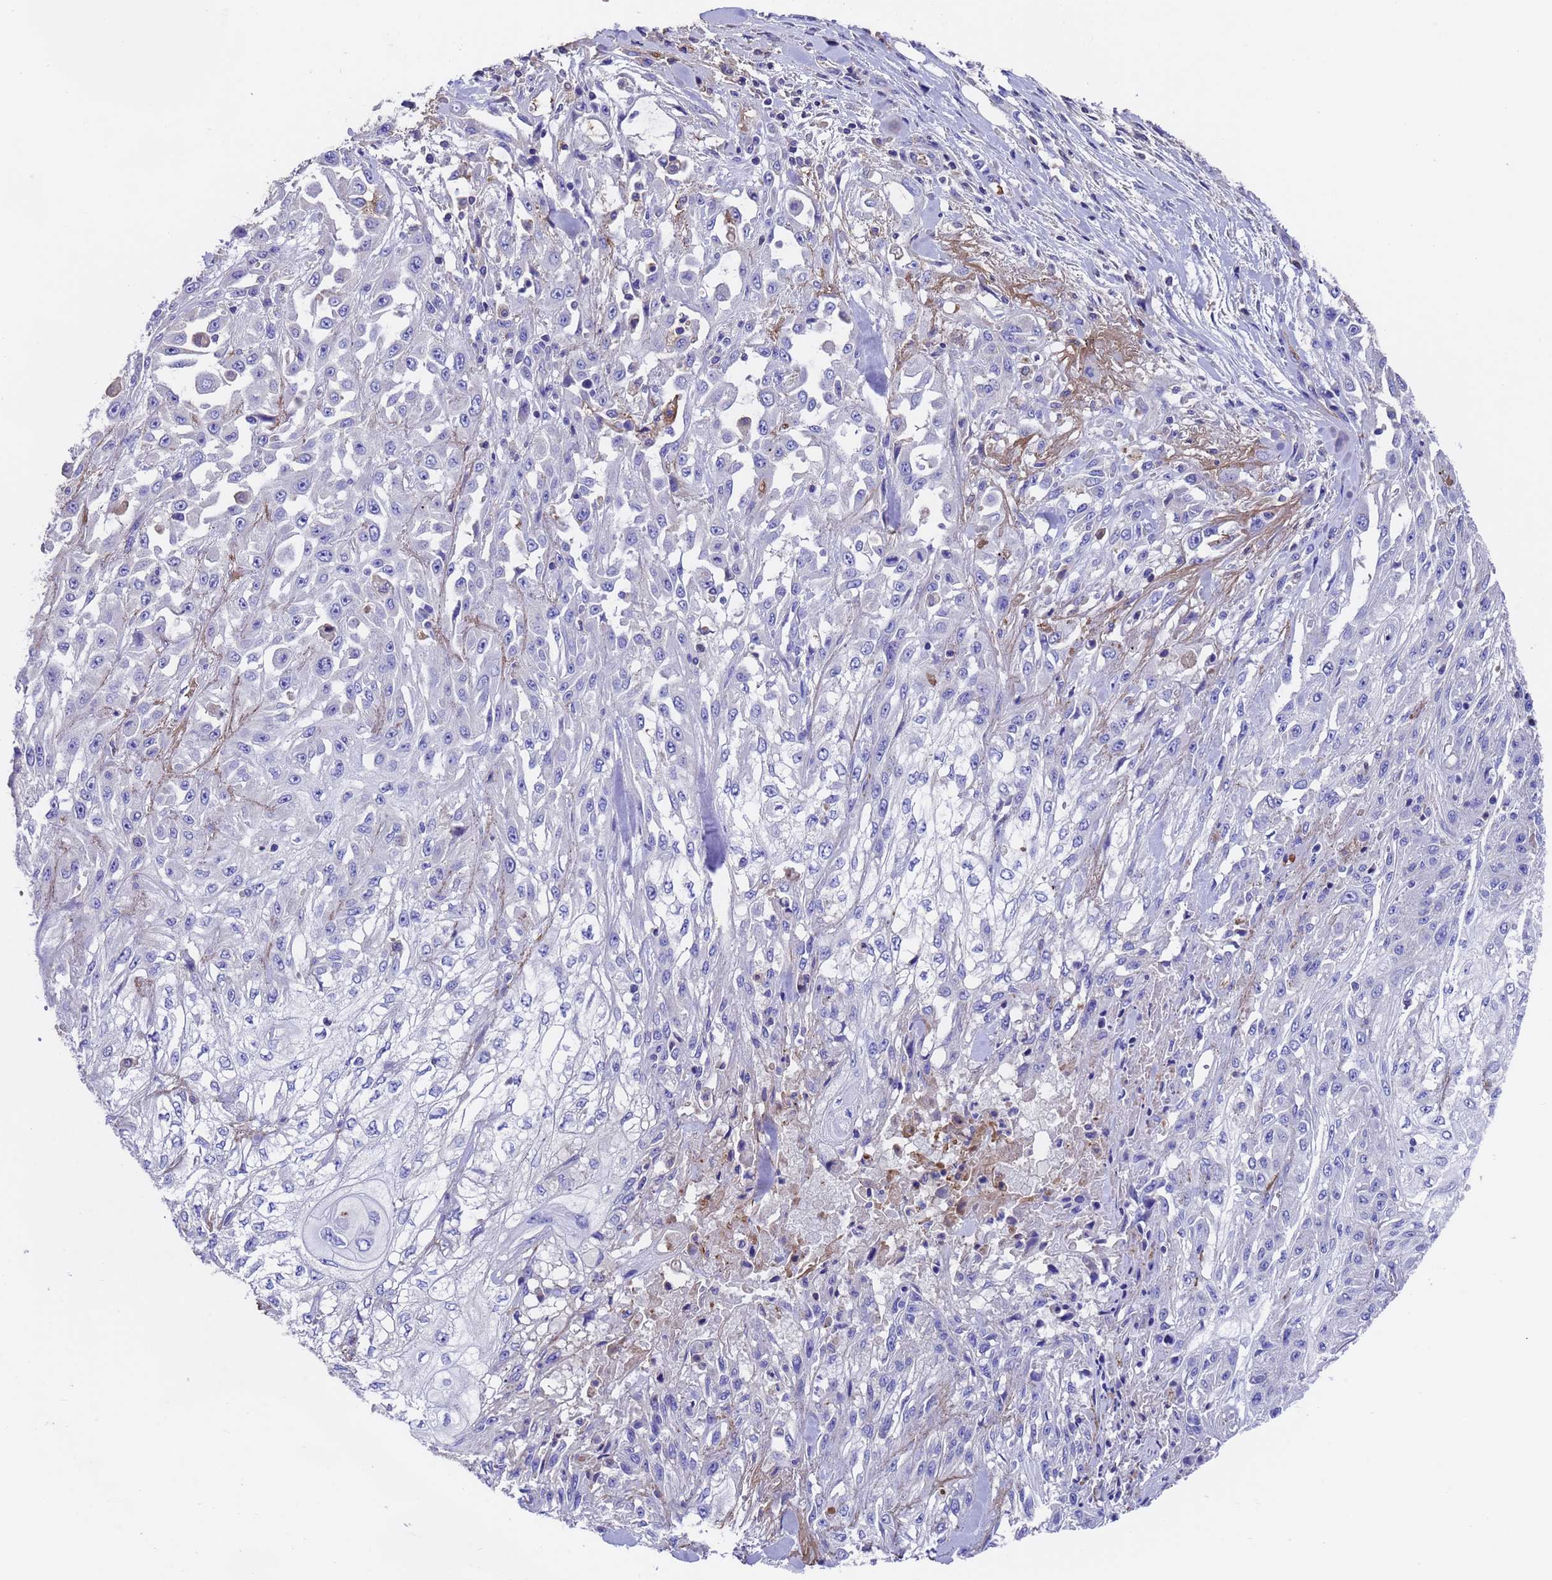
{"staining": {"intensity": "negative", "quantity": "none", "location": "none"}, "tissue": "skin cancer", "cell_type": "Tumor cells", "image_type": "cancer", "snomed": [{"axis": "morphology", "description": "Squamous cell carcinoma, NOS"}, {"axis": "morphology", "description": "Squamous cell carcinoma, metastatic, NOS"}, {"axis": "topography", "description": "Skin"}, {"axis": "topography", "description": "Lymph node"}], "caption": "Immunohistochemistry (IHC) image of human skin cancer stained for a protein (brown), which reveals no positivity in tumor cells. (DAB immunohistochemistry (IHC) visualized using brightfield microscopy, high magnification).", "gene": "ELP6", "patient": {"sex": "male", "age": 75}}